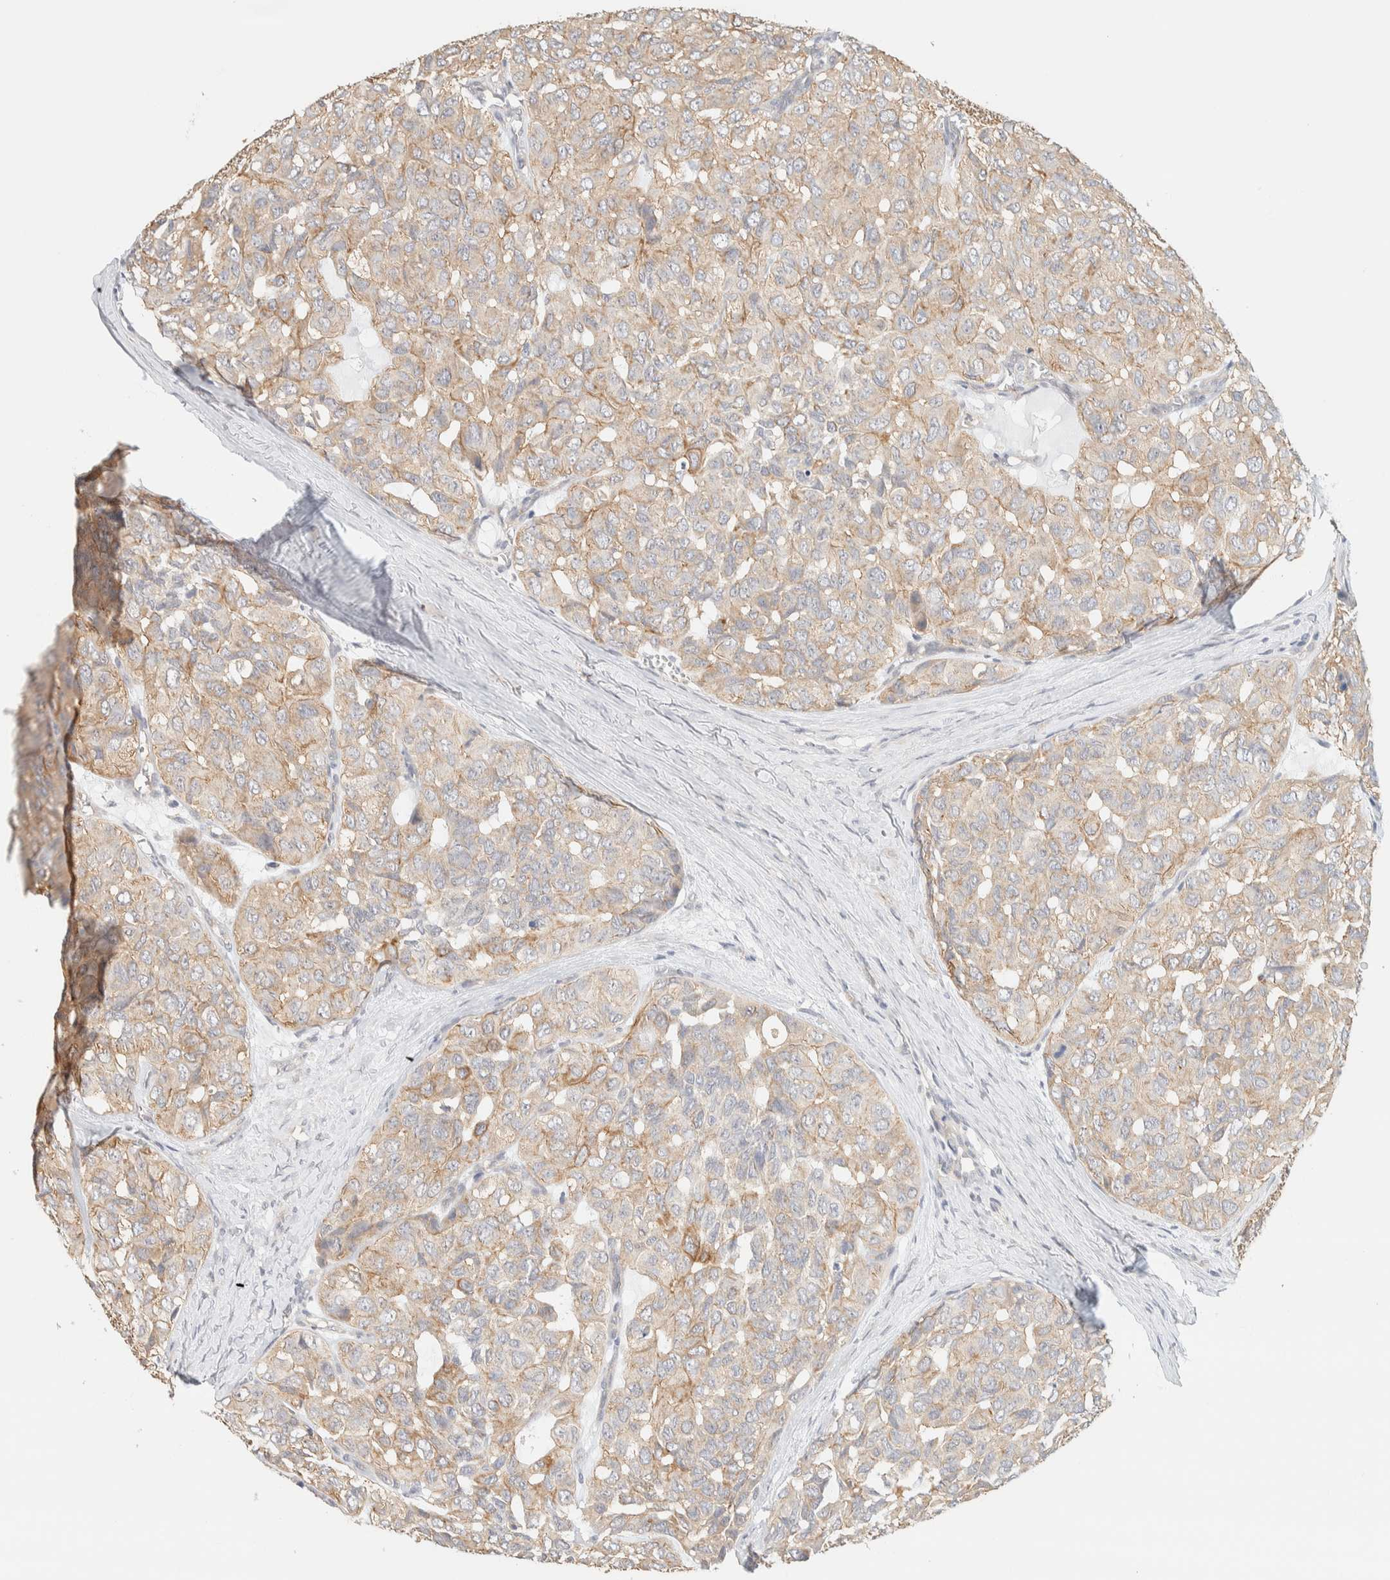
{"staining": {"intensity": "moderate", "quantity": ">75%", "location": "cytoplasmic/membranous"}, "tissue": "head and neck cancer", "cell_type": "Tumor cells", "image_type": "cancer", "snomed": [{"axis": "morphology", "description": "Adenocarcinoma, NOS"}, {"axis": "topography", "description": "Salivary gland, NOS"}, {"axis": "topography", "description": "Head-Neck"}], "caption": "Adenocarcinoma (head and neck) stained with a protein marker exhibits moderate staining in tumor cells.", "gene": "TBC1D8B", "patient": {"sex": "female", "age": 76}}